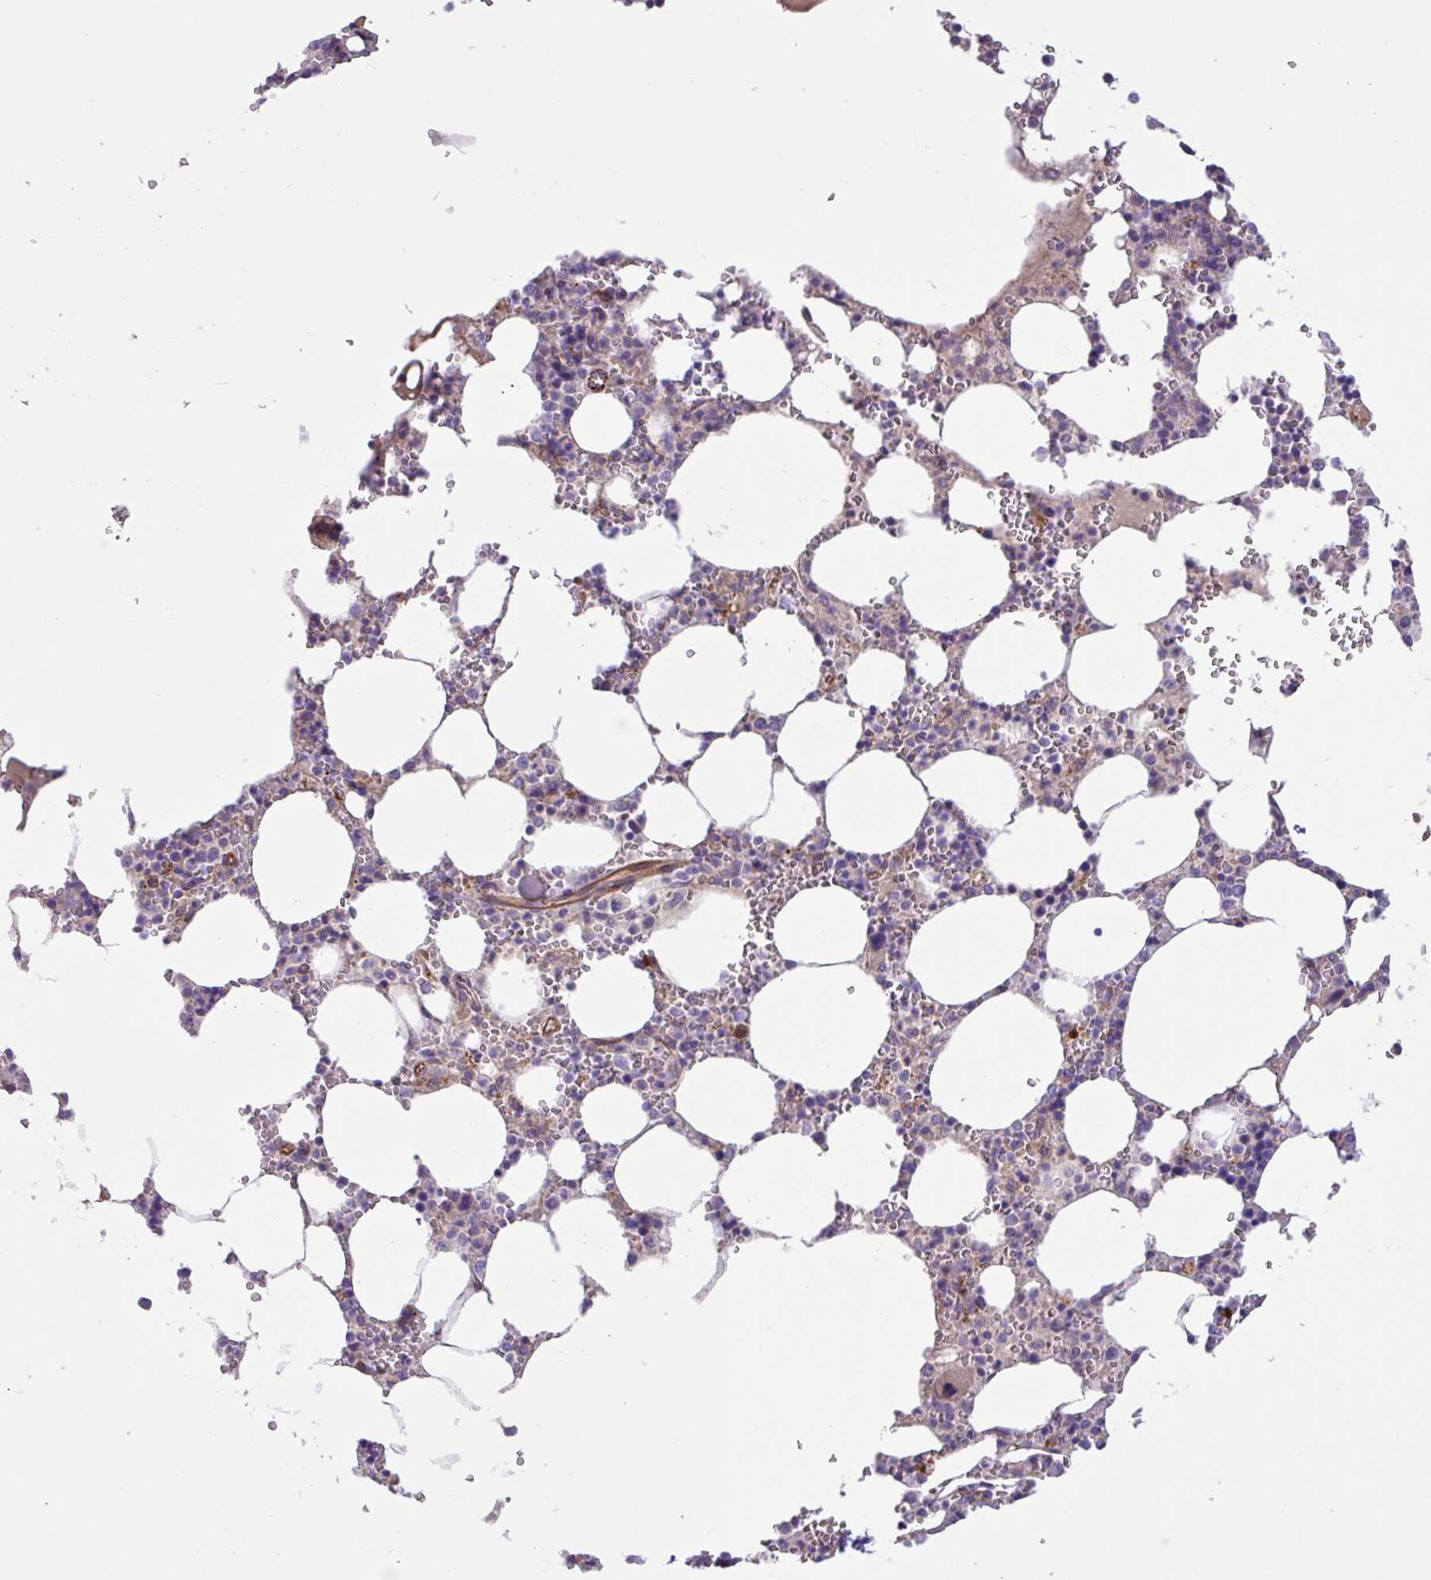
{"staining": {"intensity": "strong", "quantity": "<25%", "location": "cytoplasmic/membranous"}, "tissue": "bone marrow", "cell_type": "Hematopoietic cells", "image_type": "normal", "snomed": [{"axis": "morphology", "description": "Normal tissue, NOS"}, {"axis": "topography", "description": "Bone marrow"}], "caption": "A micrograph showing strong cytoplasmic/membranous staining in approximately <25% of hematopoietic cells in normal bone marrow, as visualized by brown immunohistochemical staining.", "gene": "MRM2", "patient": {"sex": "male", "age": 64}}